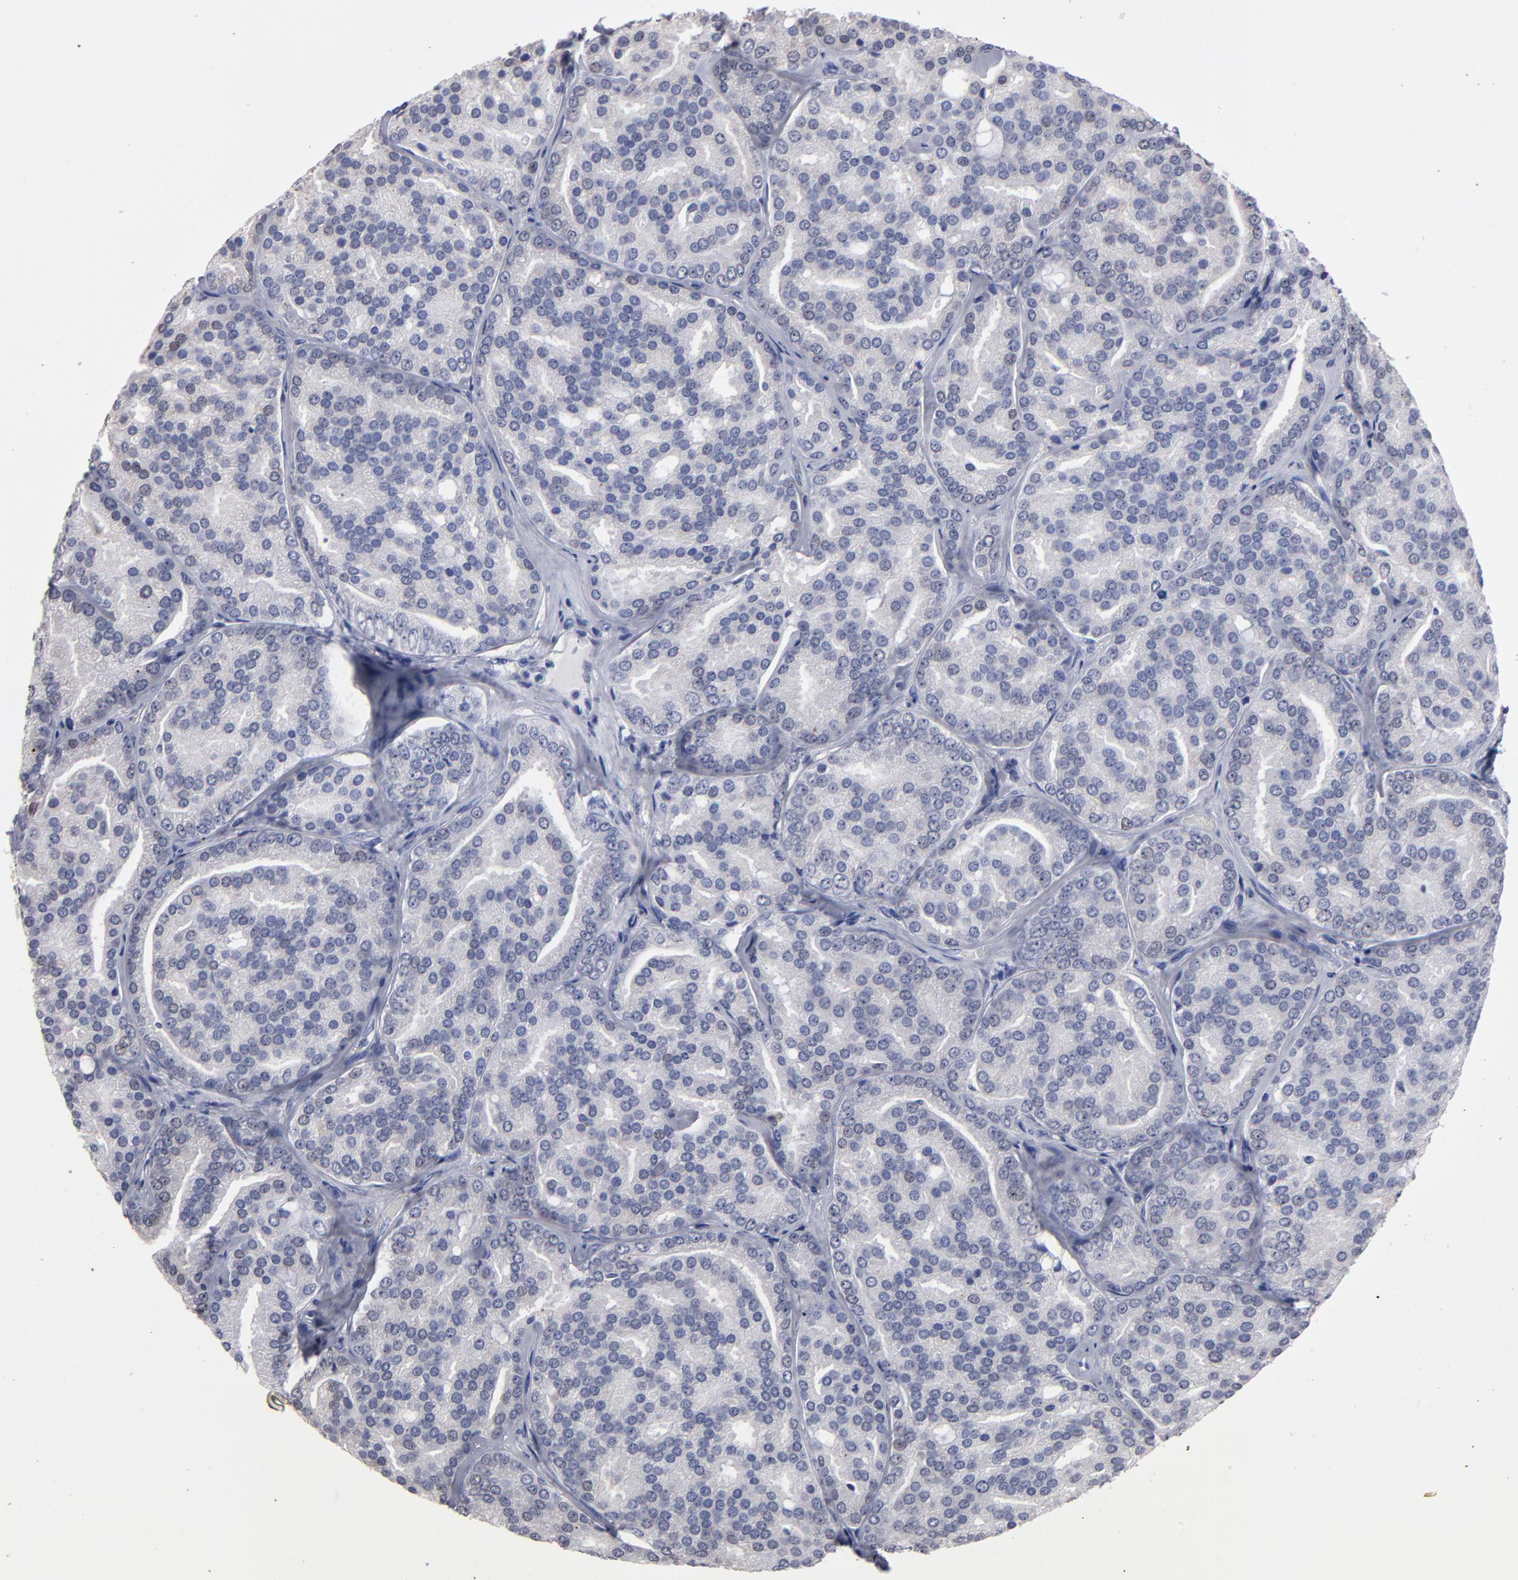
{"staining": {"intensity": "negative", "quantity": "none", "location": "none"}, "tissue": "prostate cancer", "cell_type": "Tumor cells", "image_type": "cancer", "snomed": [{"axis": "morphology", "description": "Adenocarcinoma, High grade"}, {"axis": "topography", "description": "Prostate"}], "caption": "Immunohistochemistry (IHC) of prostate cancer (high-grade adenocarcinoma) demonstrates no expression in tumor cells.", "gene": "FABP4", "patient": {"sex": "male", "age": 64}}